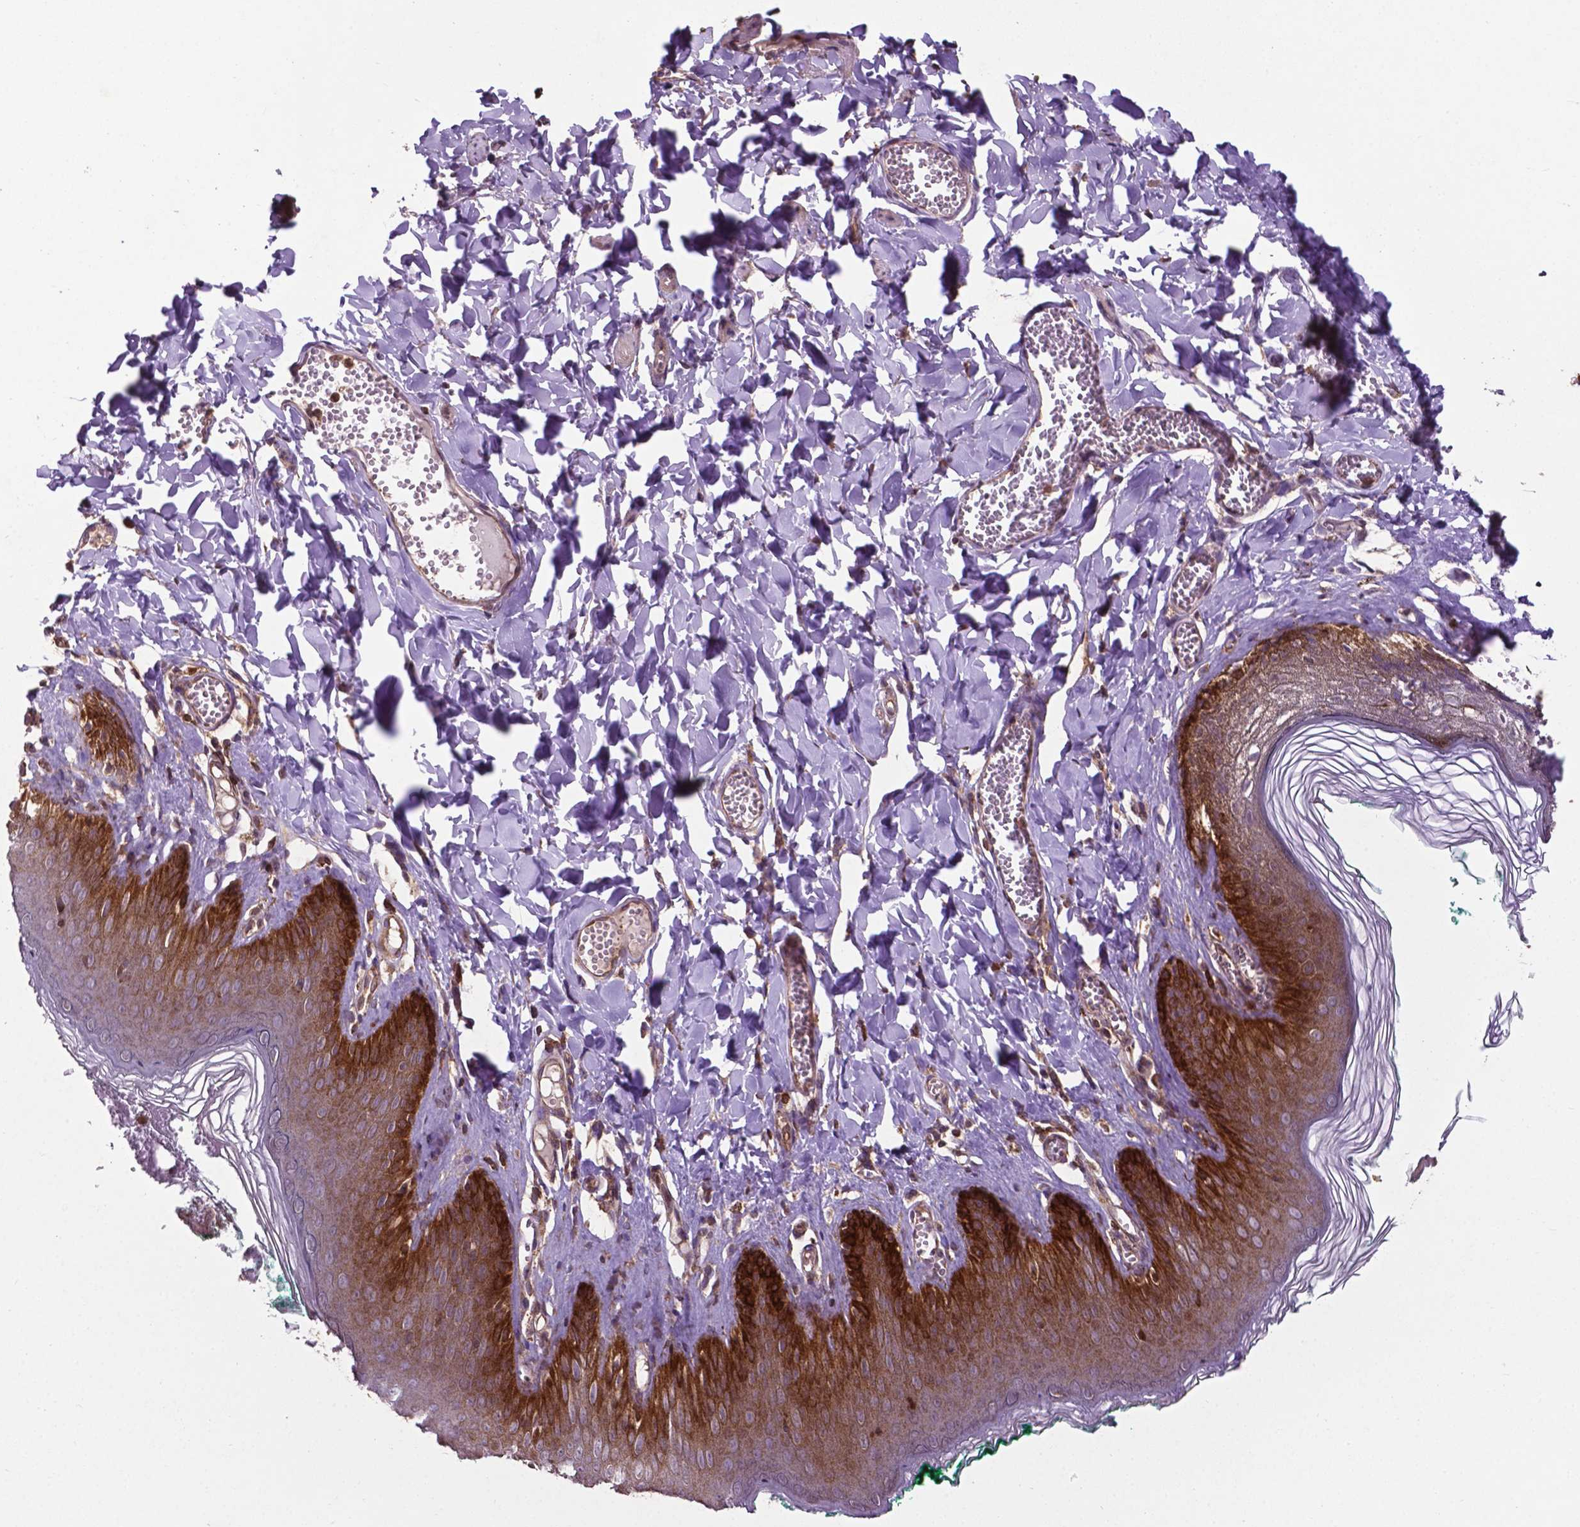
{"staining": {"intensity": "strong", "quantity": "25%-75%", "location": "cytoplasmic/membranous"}, "tissue": "skin", "cell_type": "Epidermal cells", "image_type": "normal", "snomed": [{"axis": "morphology", "description": "Normal tissue, NOS"}, {"axis": "topography", "description": "Vulva"}, {"axis": "topography", "description": "Peripheral nerve tissue"}], "caption": "Skin stained for a protein shows strong cytoplasmic/membranous positivity in epidermal cells. The staining is performed using DAB (3,3'-diaminobenzidine) brown chromogen to label protein expression. The nuclei are counter-stained blue using hematoxylin.", "gene": "SMAD3", "patient": {"sex": "female", "age": 66}}